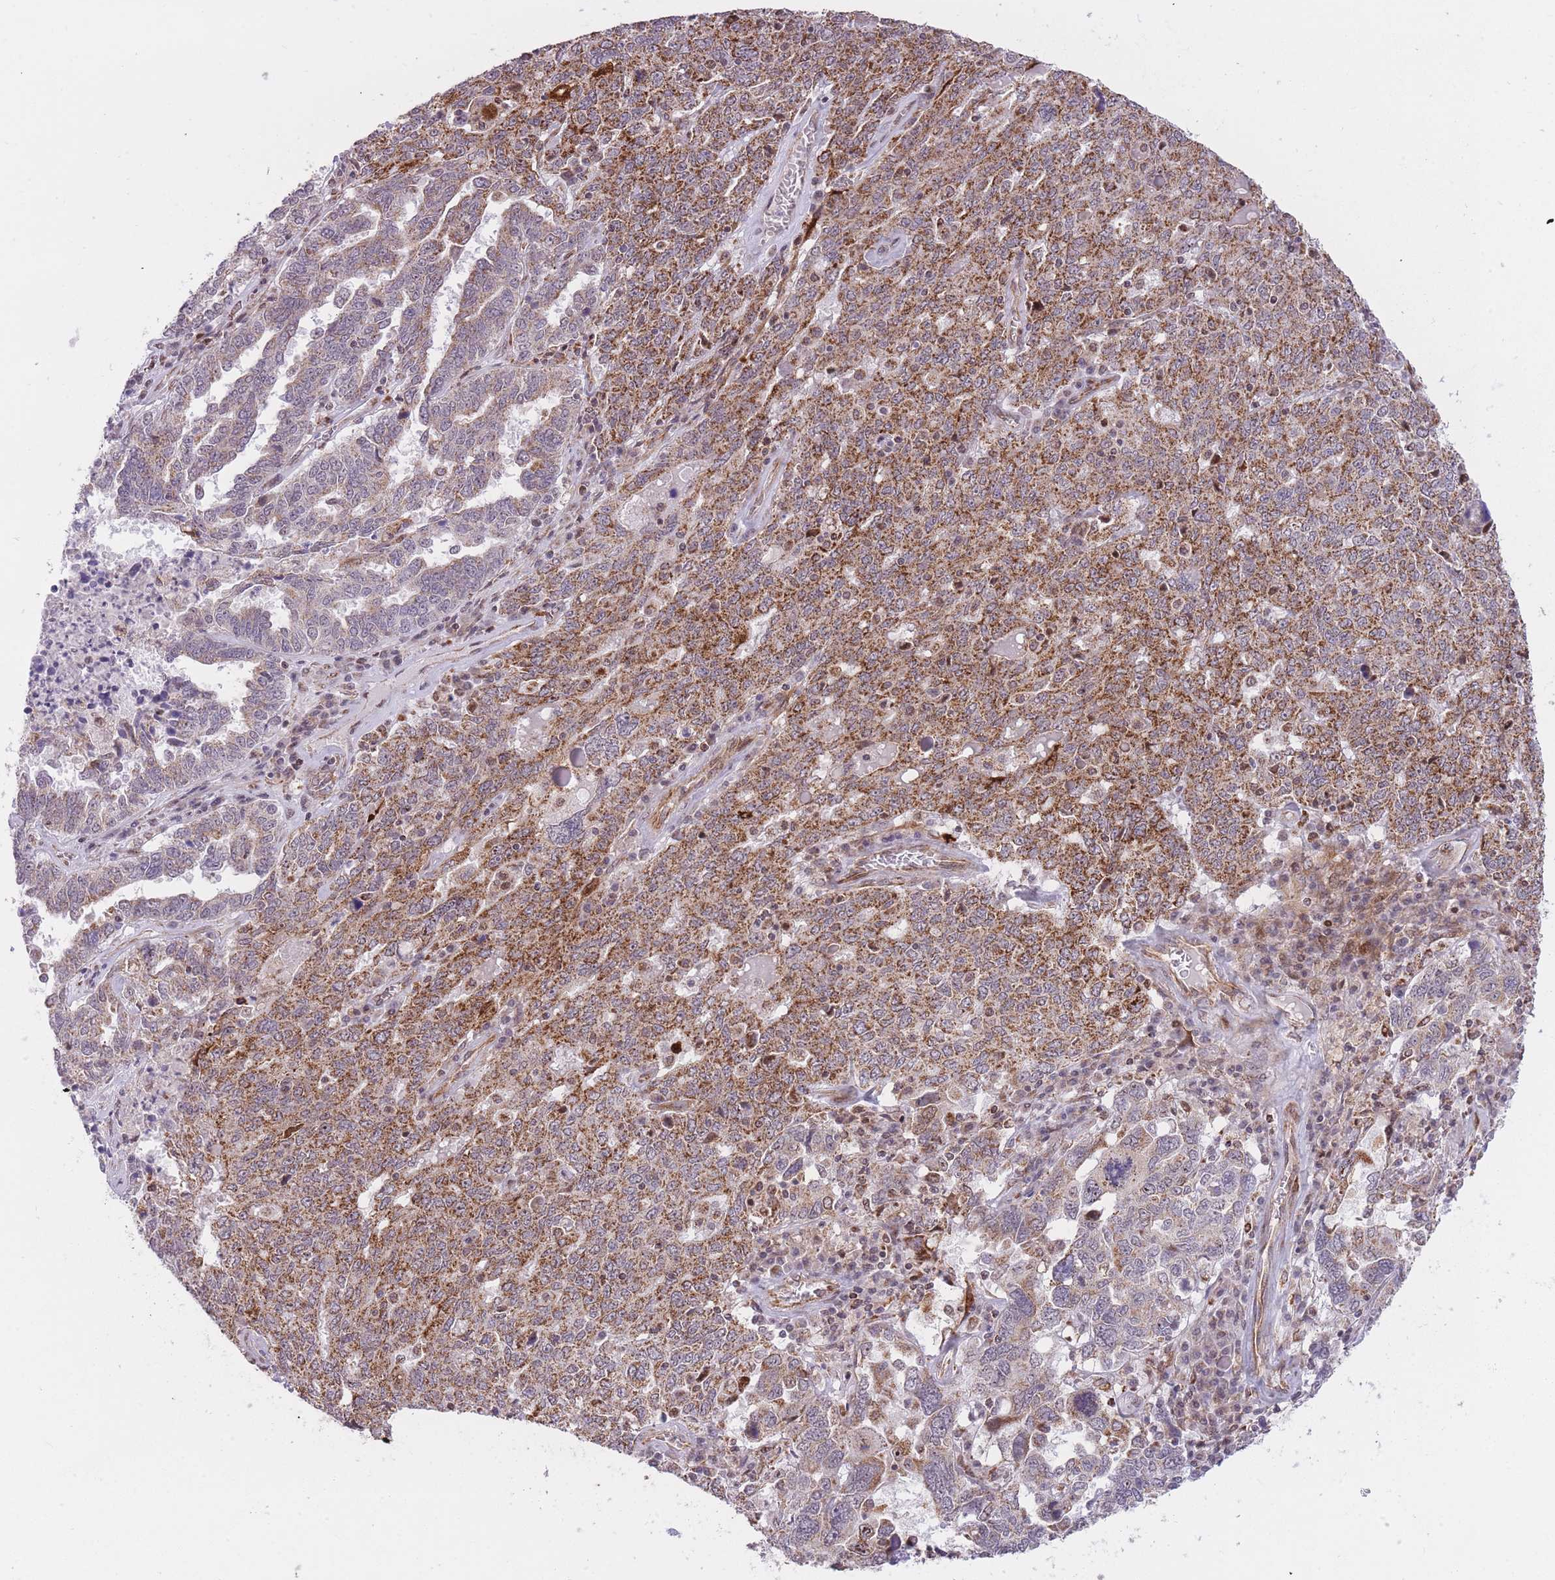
{"staining": {"intensity": "moderate", "quantity": "25%-75%", "location": "cytoplasmic/membranous"}, "tissue": "ovarian cancer", "cell_type": "Tumor cells", "image_type": "cancer", "snomed": [{"axis": "morphology", "description": "Carcinoma, endometroid"}, {"axis": "topography", "description": "Ovary"}], "caption": "High-magnification brightfield microscopy of ovarian cancer stained with DAB (brown) and counterstained with hematoxylin (blue). tumor cells exhibit moderate cytoplasmic/membranous expression is identified in approximately25%-75% of cells.", "gene": "DPYSL4", "patient": {"sex": "female", "age": 62}}